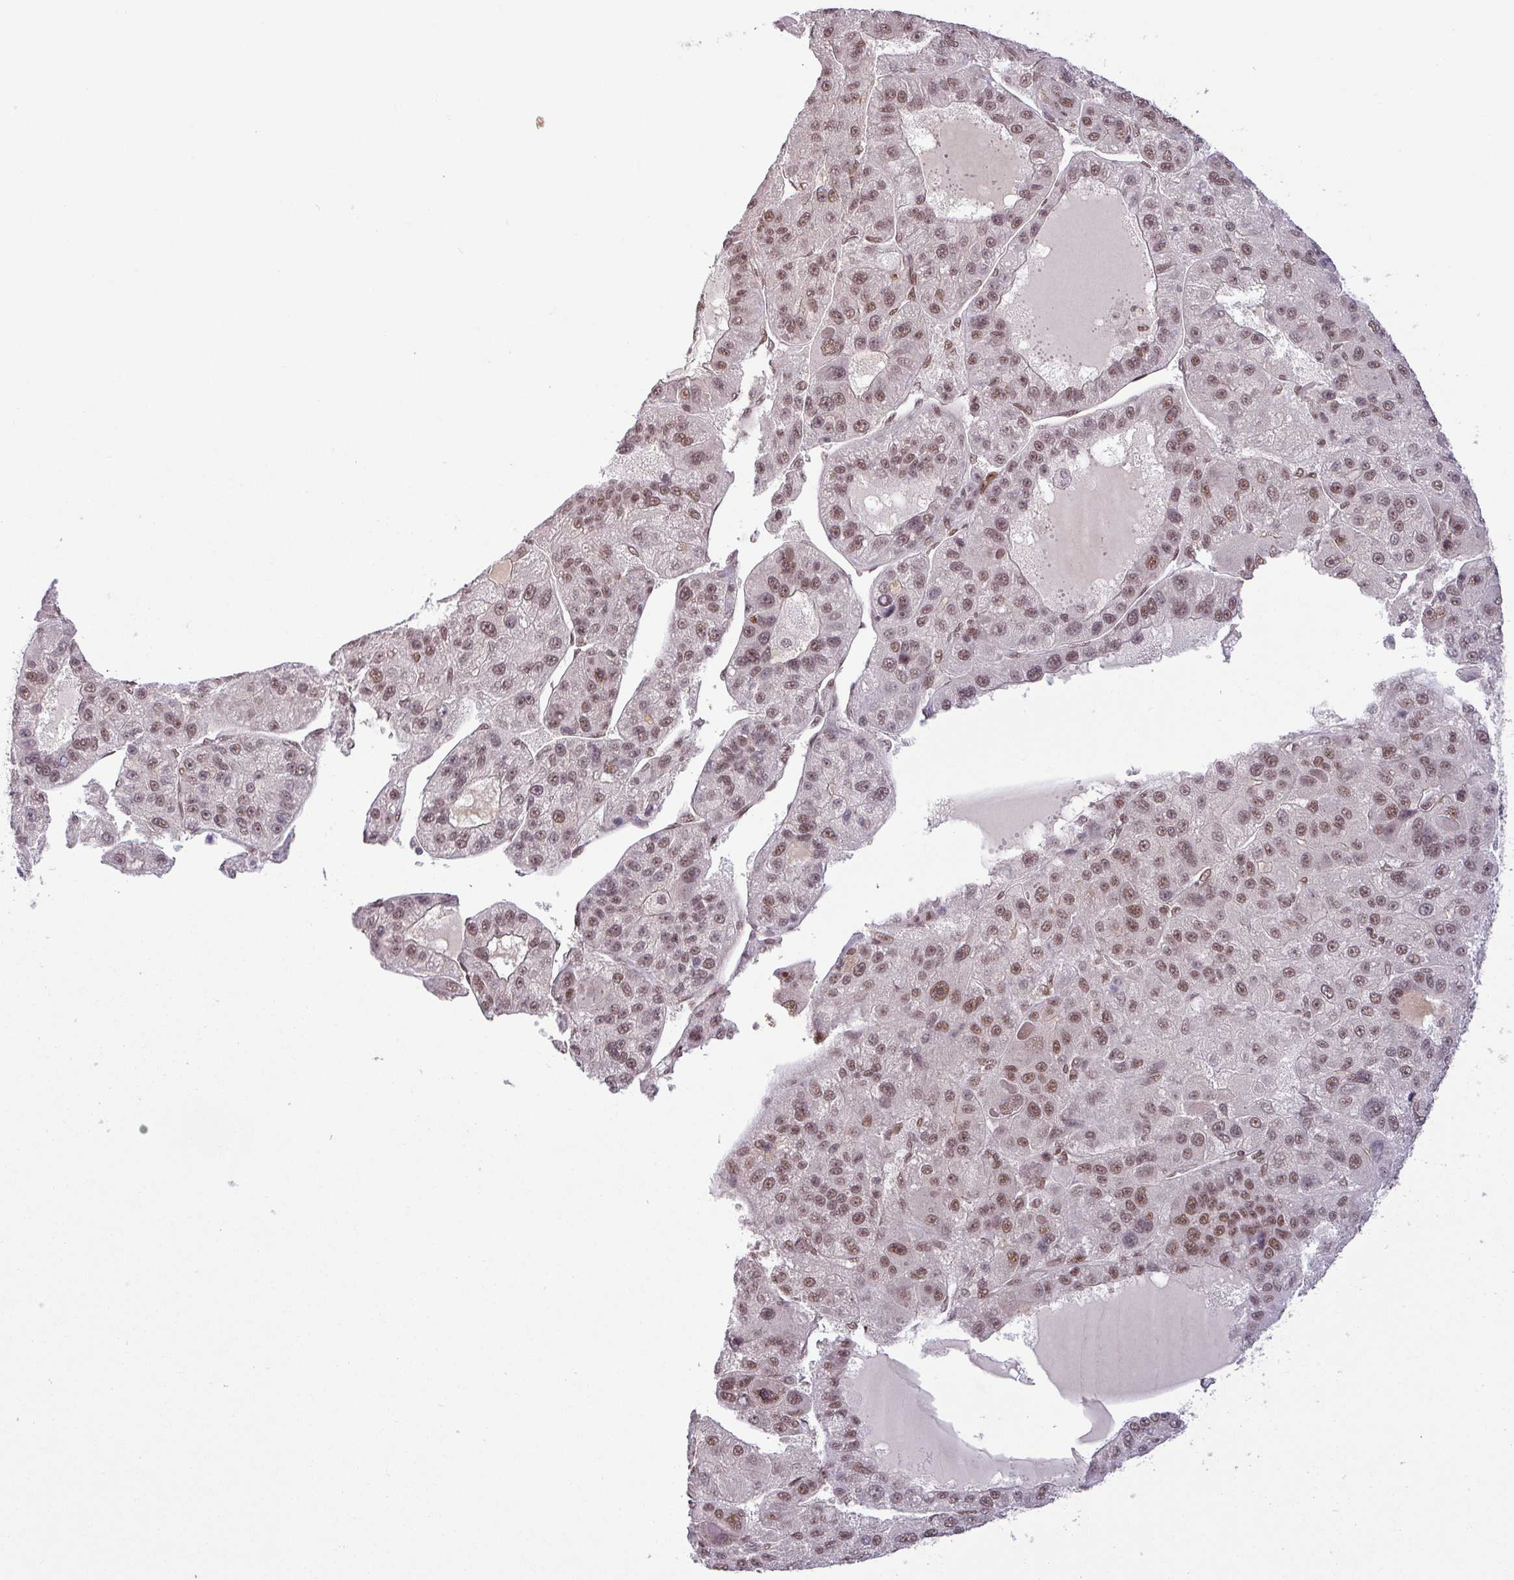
{"staining": {"intensity": "moderate", "quantity": ">75%", "location": "nuclear"}, "tissue": "liver cancer", "cell_type": "Tumor cells", "image_type": "cancer", "snomed": [{"axis": "morphology", "description": "Carcinoma, Hepatocellular, NOS"}, {"axis": "topography", "description": "Liver"}], "caption": "Immunohistochemical staining of liver hepatocellular carcinoma exhibits medium levels of moderate nuclear expression in approximately >75% of tumor cells. (brown staining indicates protein expression, while blue staining denotes nuclei).", "gene": "SRSF2", "patient": {"sex": "male", "age": 76}}